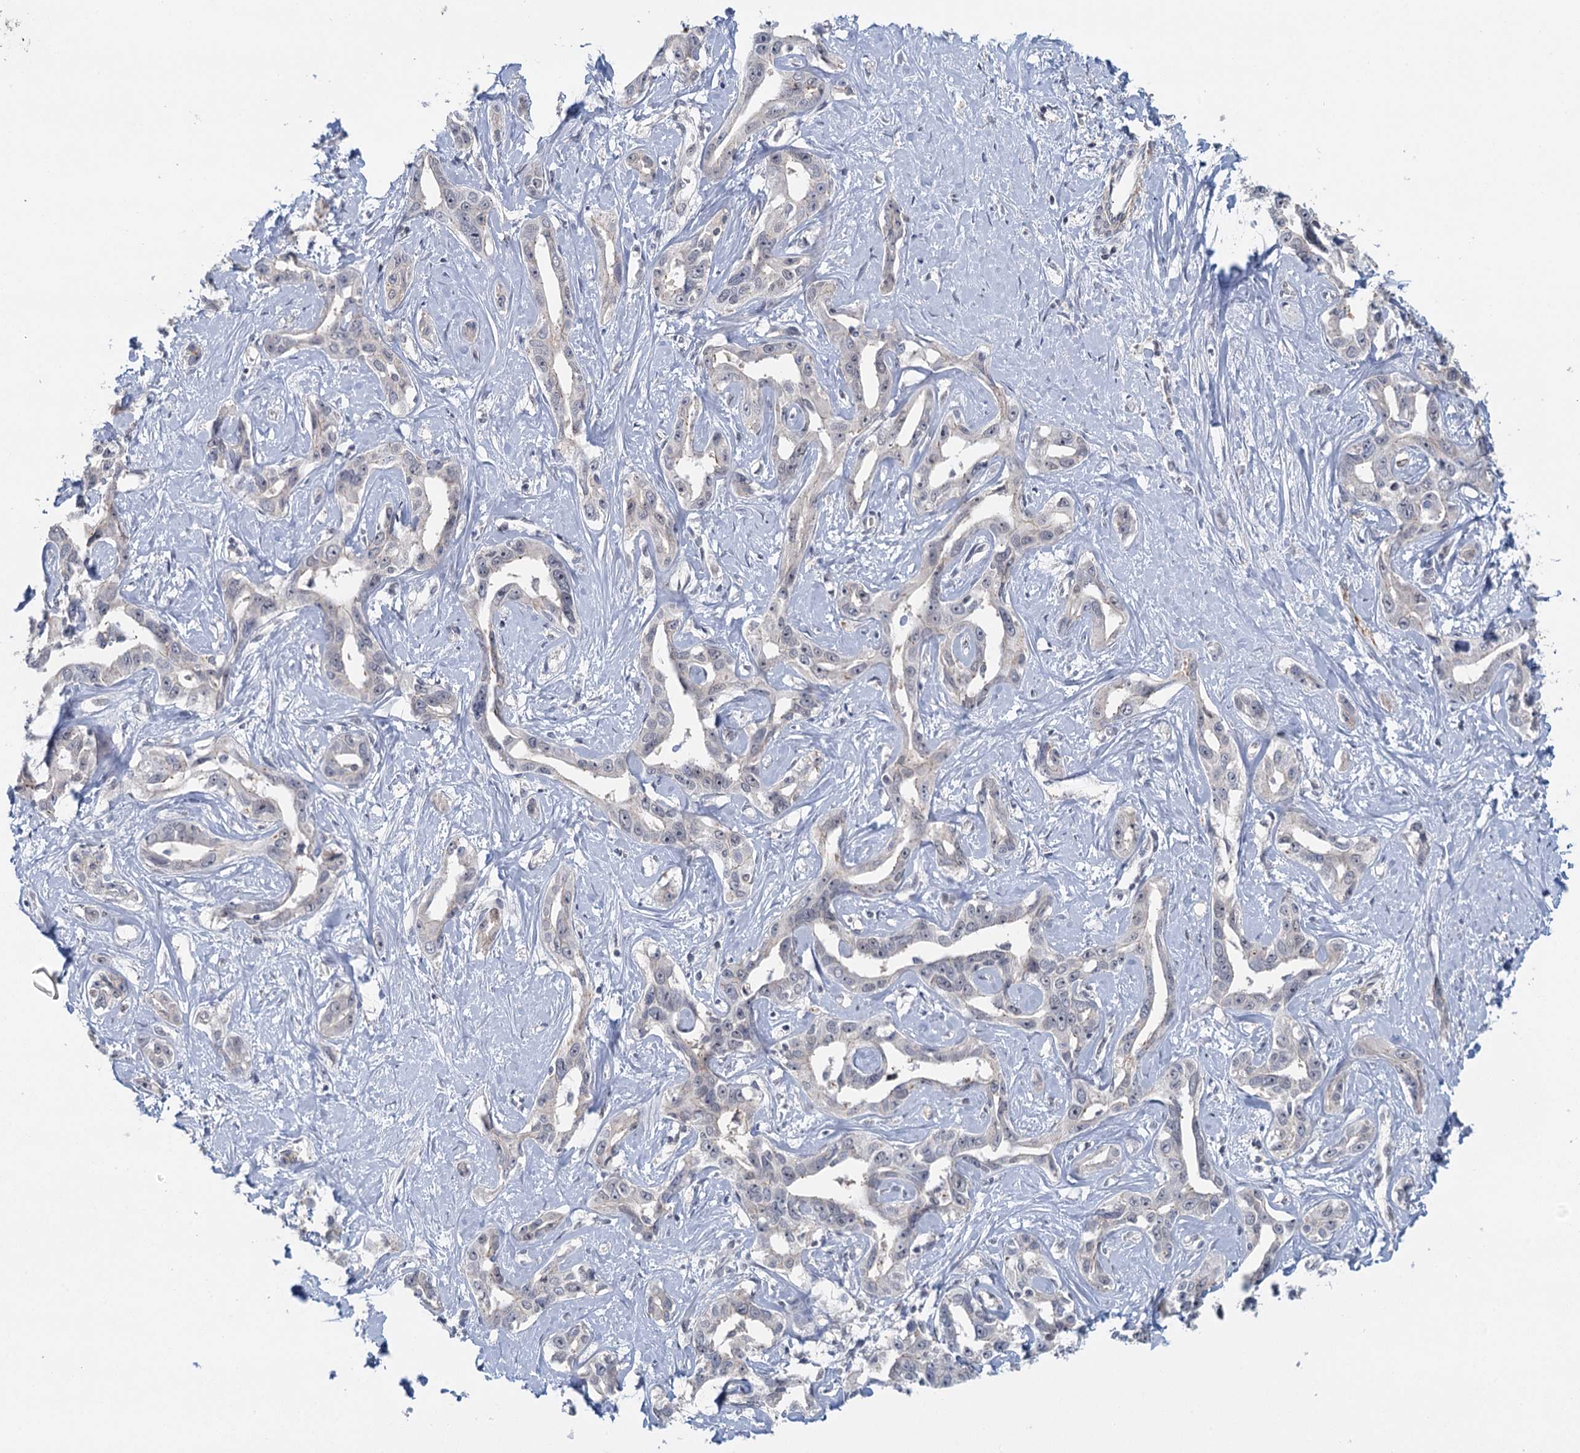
{"staining": {"intensity": "negative", "quantity": "none", "location": "none"}, "tissue": "liver cancer", "cell_type": "Tumor cells", "image_type": "cancer", "snomed": [{"axis": "morphology", "description": "Cholangiocarcinoma"}, {"axis": "topography", "description": "Liver"}], "caption": "Immunohistochemistry (IHC) image of human liver cholangiocarcinoma stained for a protein (brown), which demonstrates no positivity in tumor cells.", "gene": "GPATCH11", "patient": {"sex": "male", "age": 59}}